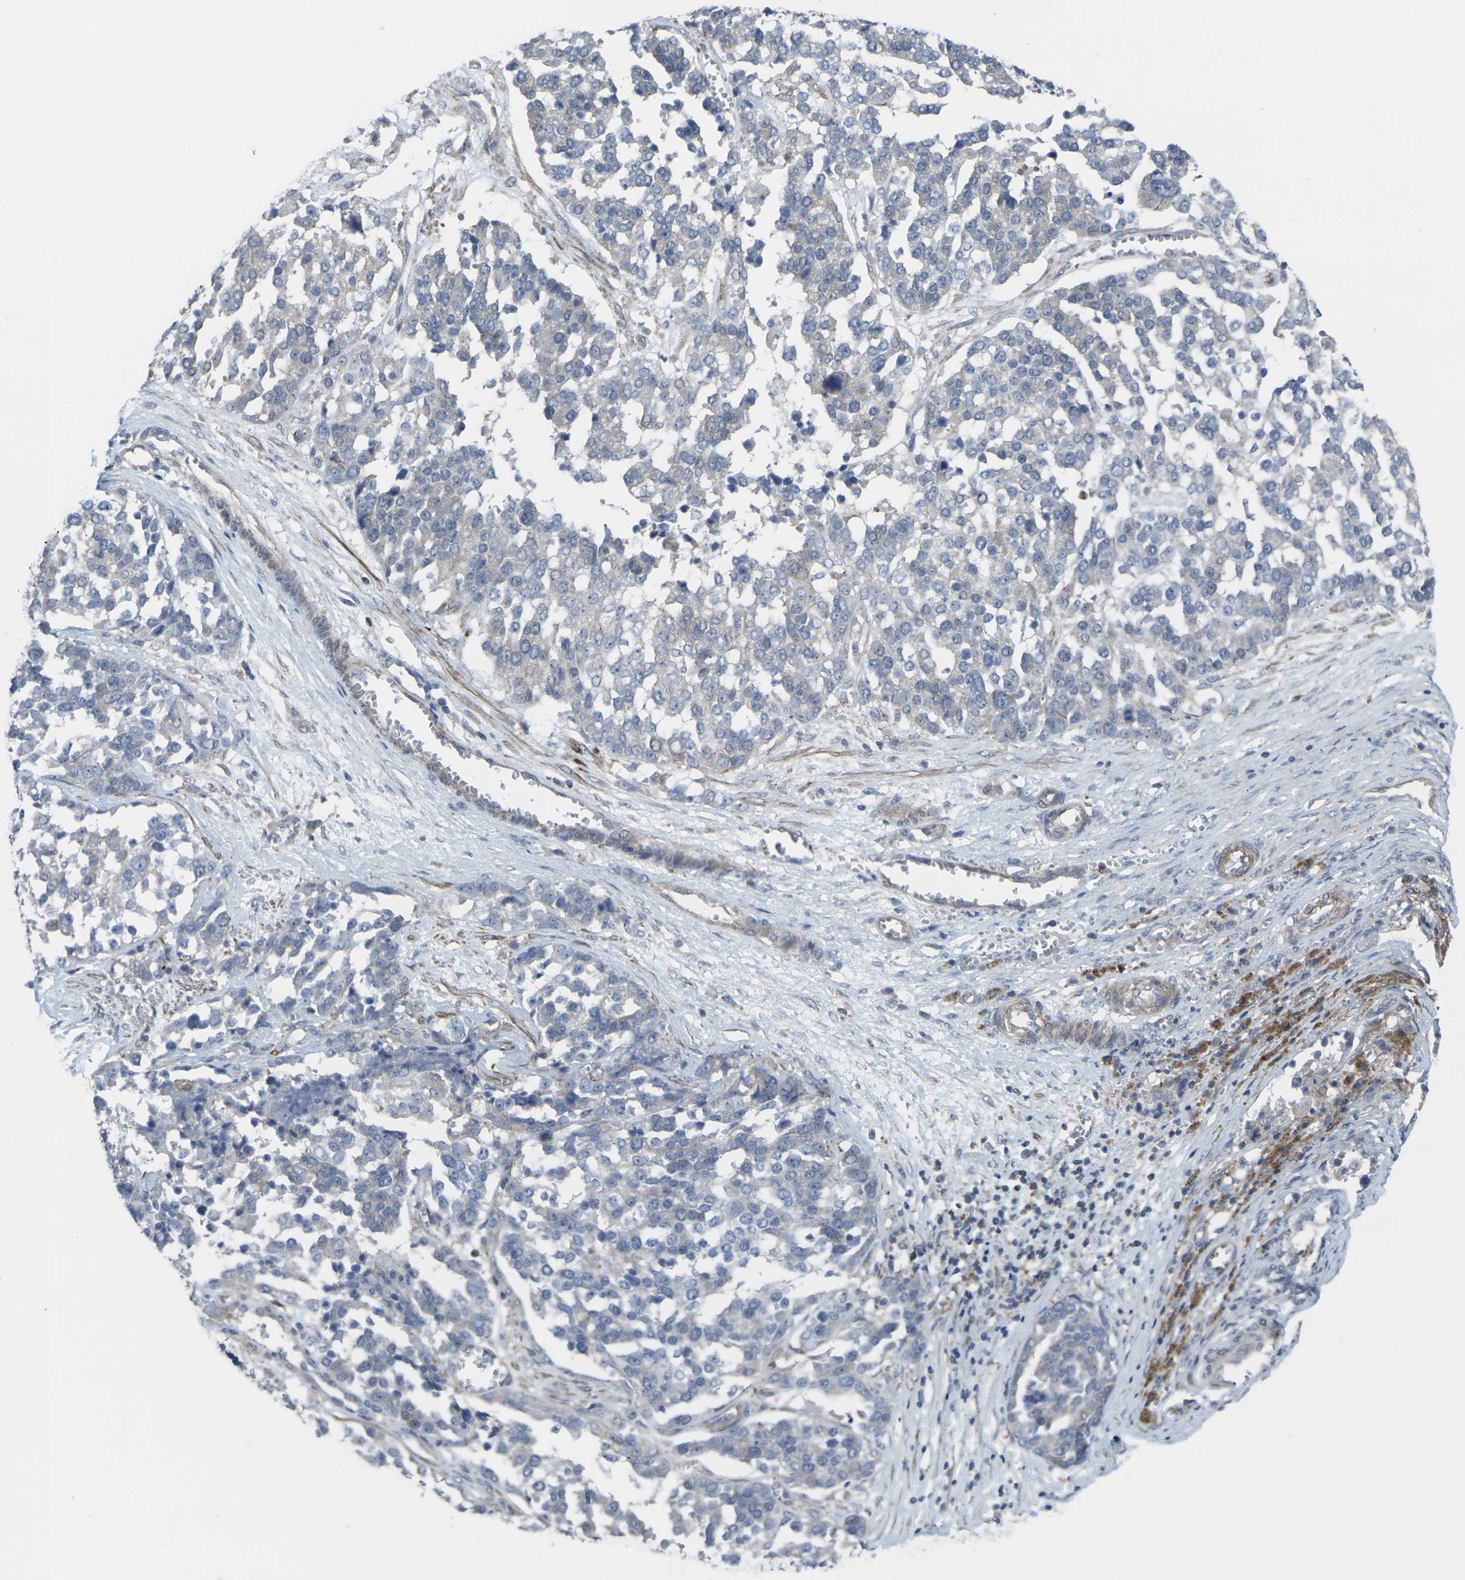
{"staining": {"intensity": "negative", "quantity": "none", "location": "none"}, "tissue": "ovarian cancer", "cell_type": "Tumor cells", "image_type": "cancer", "snomed": [{"axis": "morphology", "description": "Cystadenocarcinoma, serous, NOS"}, {"axis": "topography", "description": "Ovary"}], "caption": "High power microscopy image of an immunohistochemistry histopathology image of ovarian cancer (serous cystadenocarcinoma), revealing no significant expression in tumor cells.", "gene": "CCR10", "patient": {"sex": "female", "age": 44}}